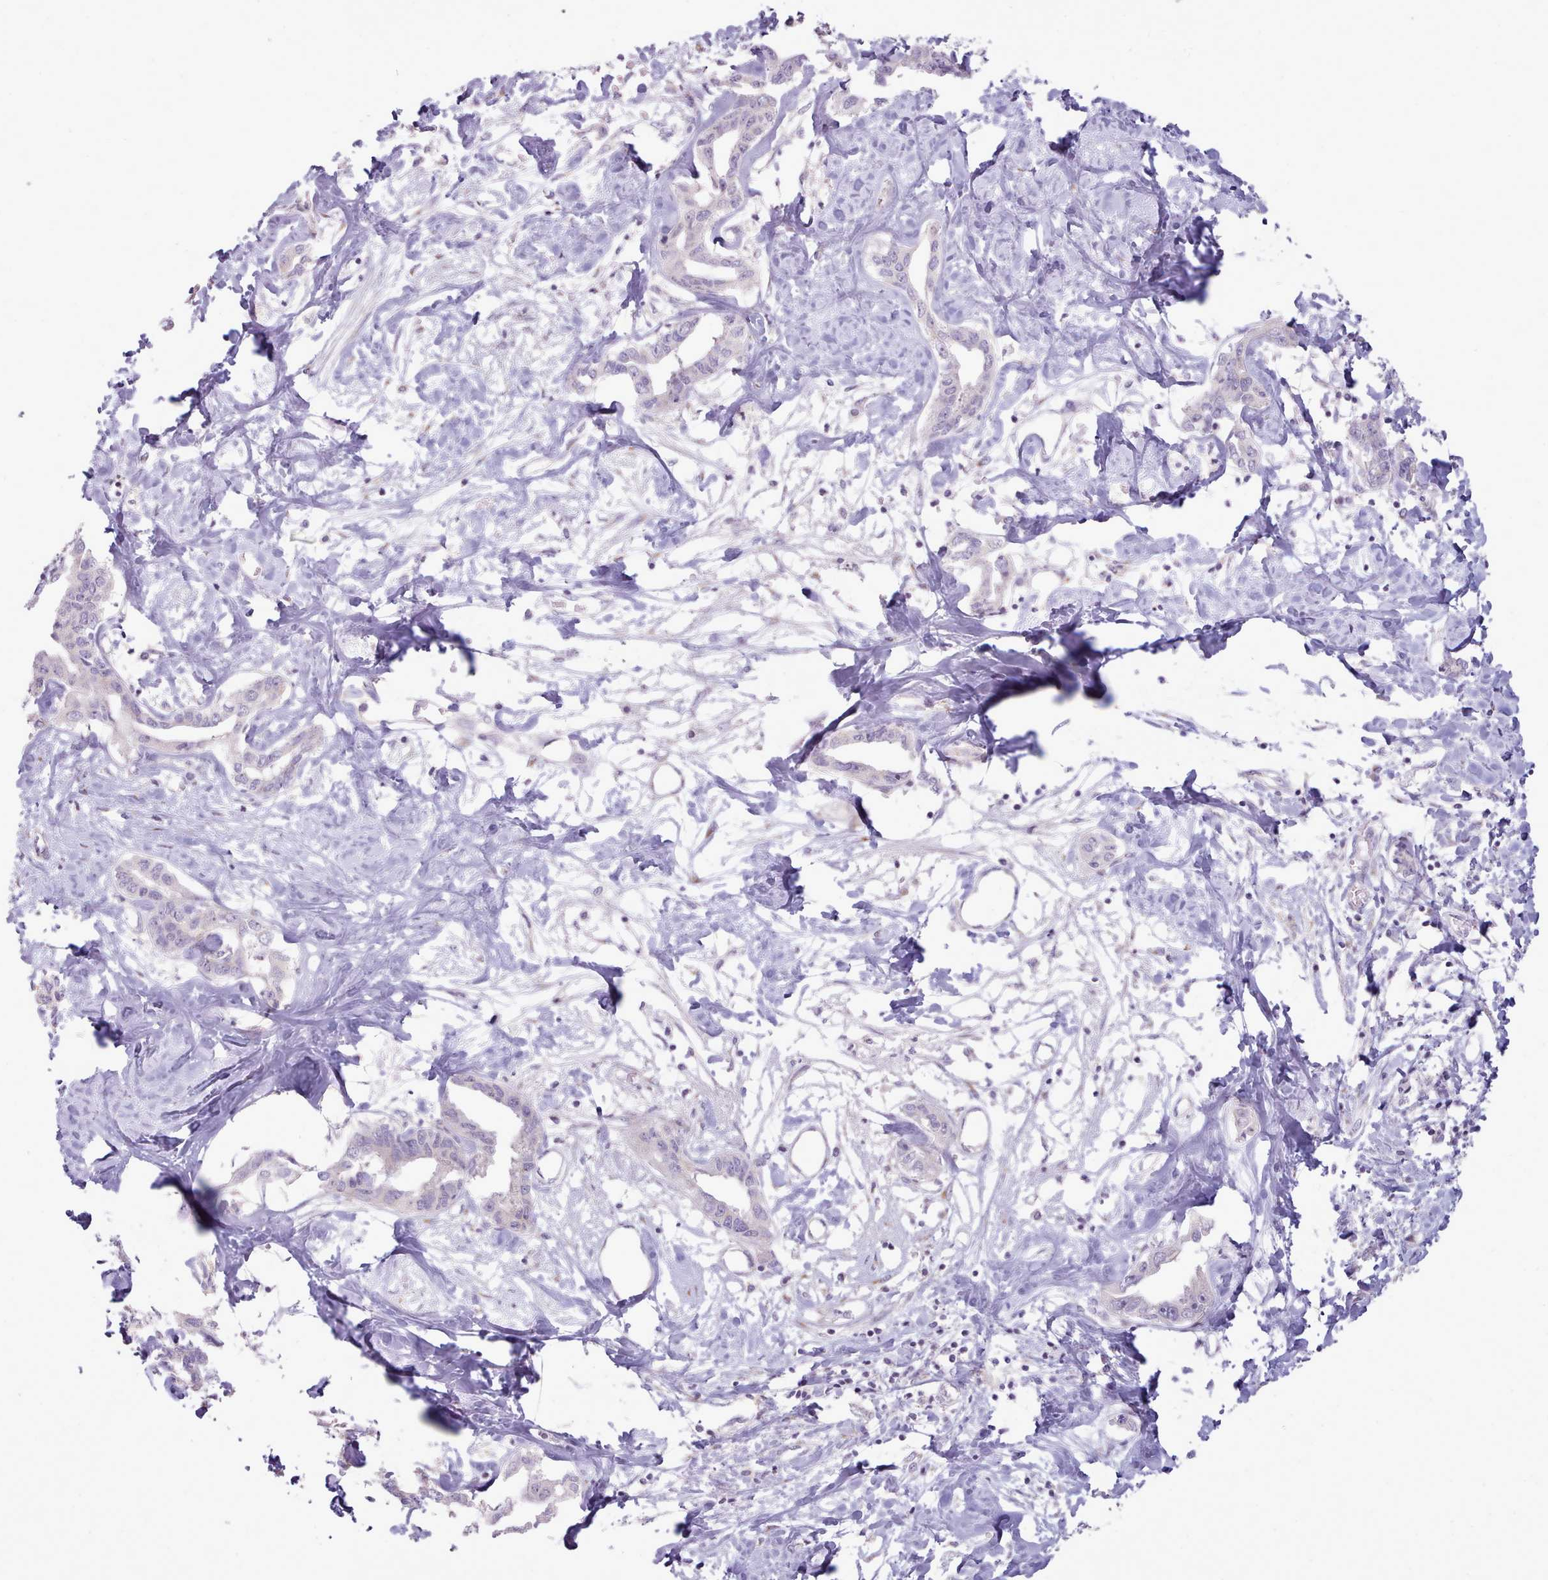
{"staining": {"intensity": "negative", "quantity": "none", "location": "none"}, "tissue": "liver cancer", "cell_type": "Tumor cells", "image_type": "cancer", "snomed": [{"axis": "morphology", "description": "Cholangiocarcinoma"}, {"axis": "topography", "description": "Liver"}], "caption": "The image demonstrates no staining of tumor cells in liver cancer.", "gene": "PPP3R2", "patient": {"sex": "male", "age": 59}}